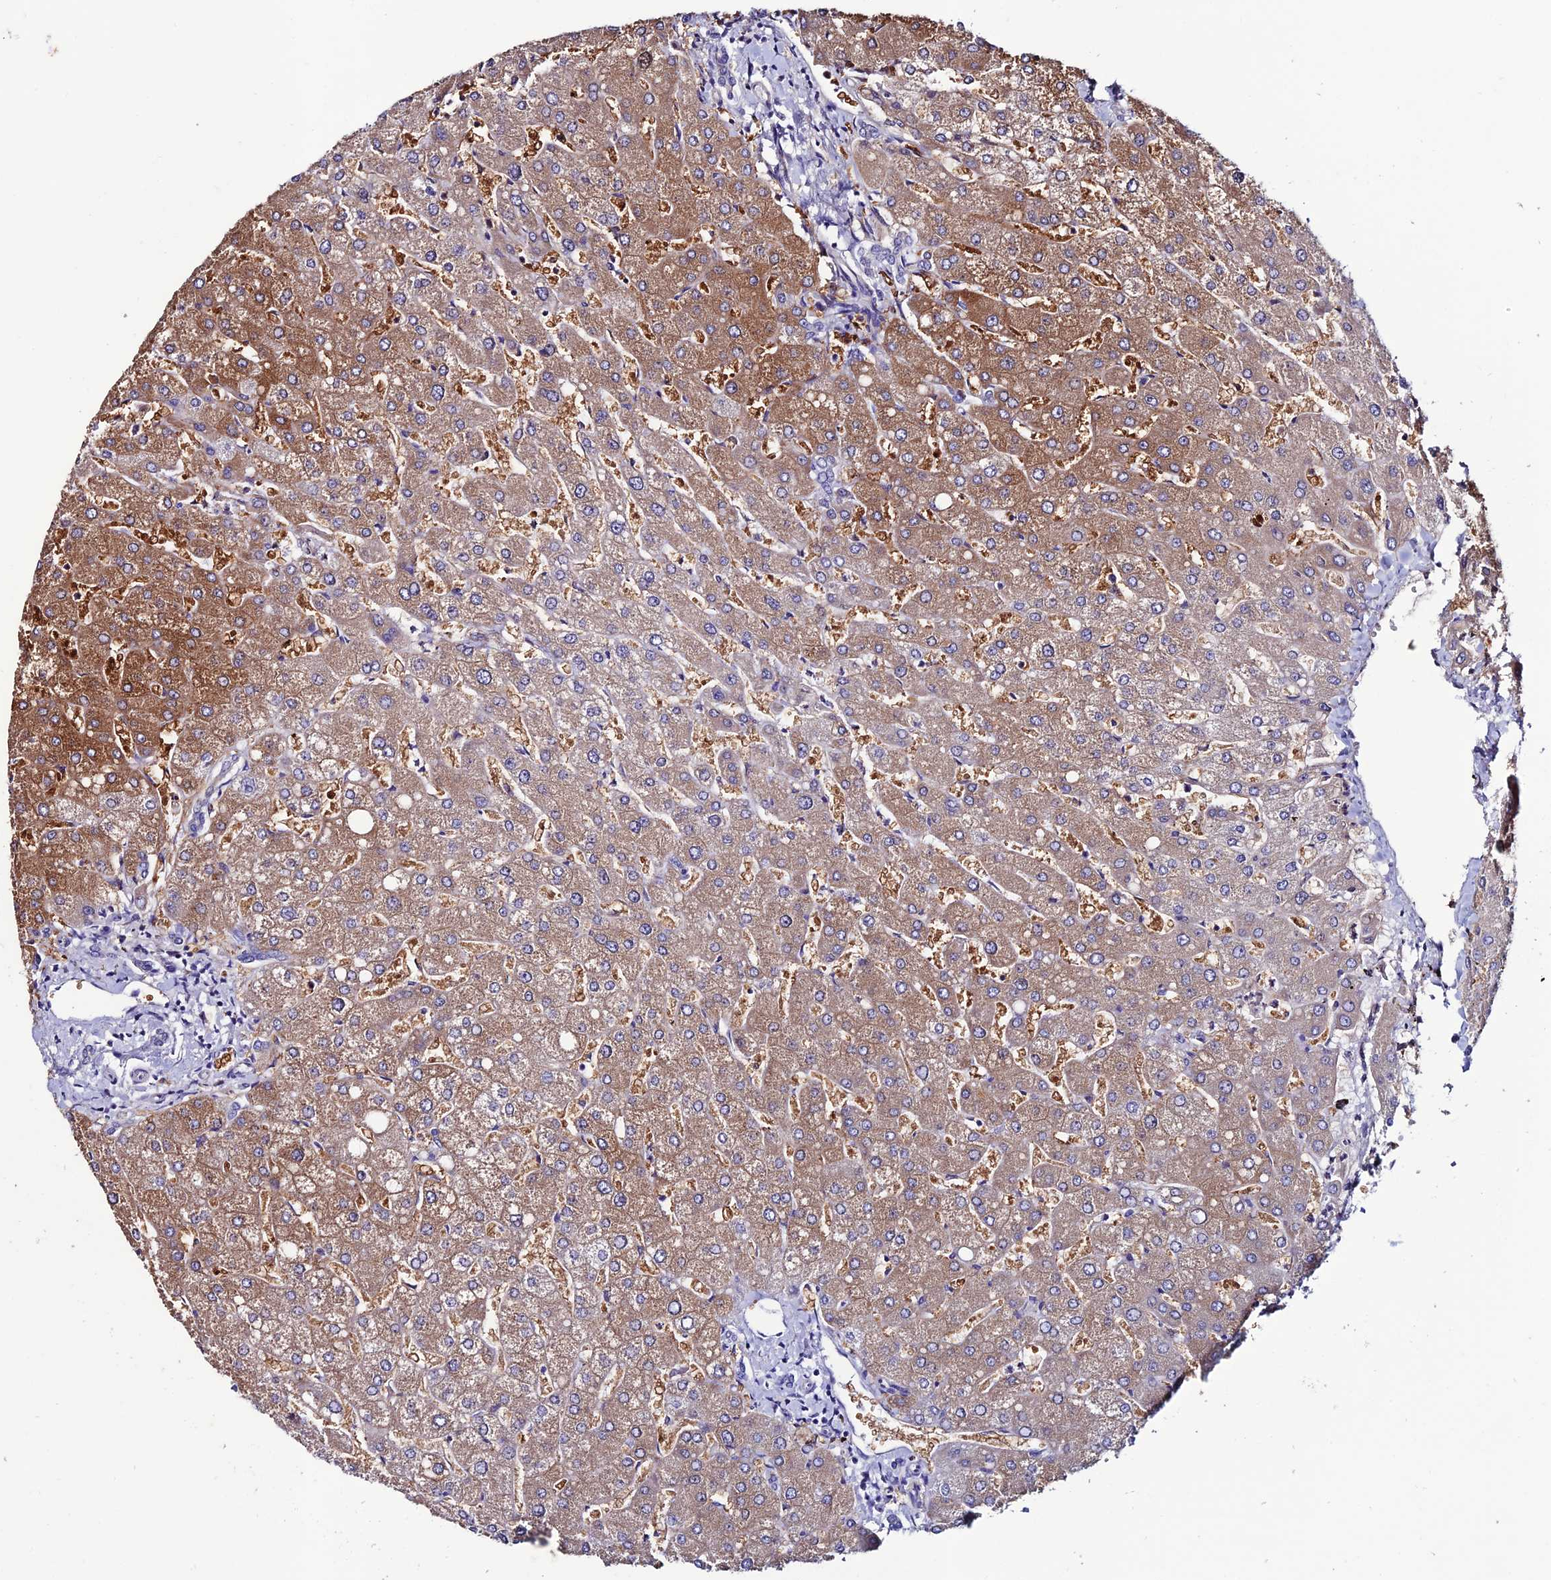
{"staining": {"intensity": "weak", "quantity": "25%-75%", "location": "cytoplasmic/membranous"}, "tissue": "liver", "cell_type": "Cholangiocytes", "image_type": "normal", "snomed": [{"axis": "morphology", "description": "Normal tissue, NOS"}, {"axis": "topography", "description": "Liver"}], "caption": "Immunohistochemistry micrograph of normal liver: human liver stained using IHC exhibits low levels of weak protein expression localized specifically in the cytoplasmic/membranous of cholangiocytes, appearing as a cytoplasmic/membranous brown color.", "gene": "FZD8", "patient": {"sex": "male", "age": 55}}